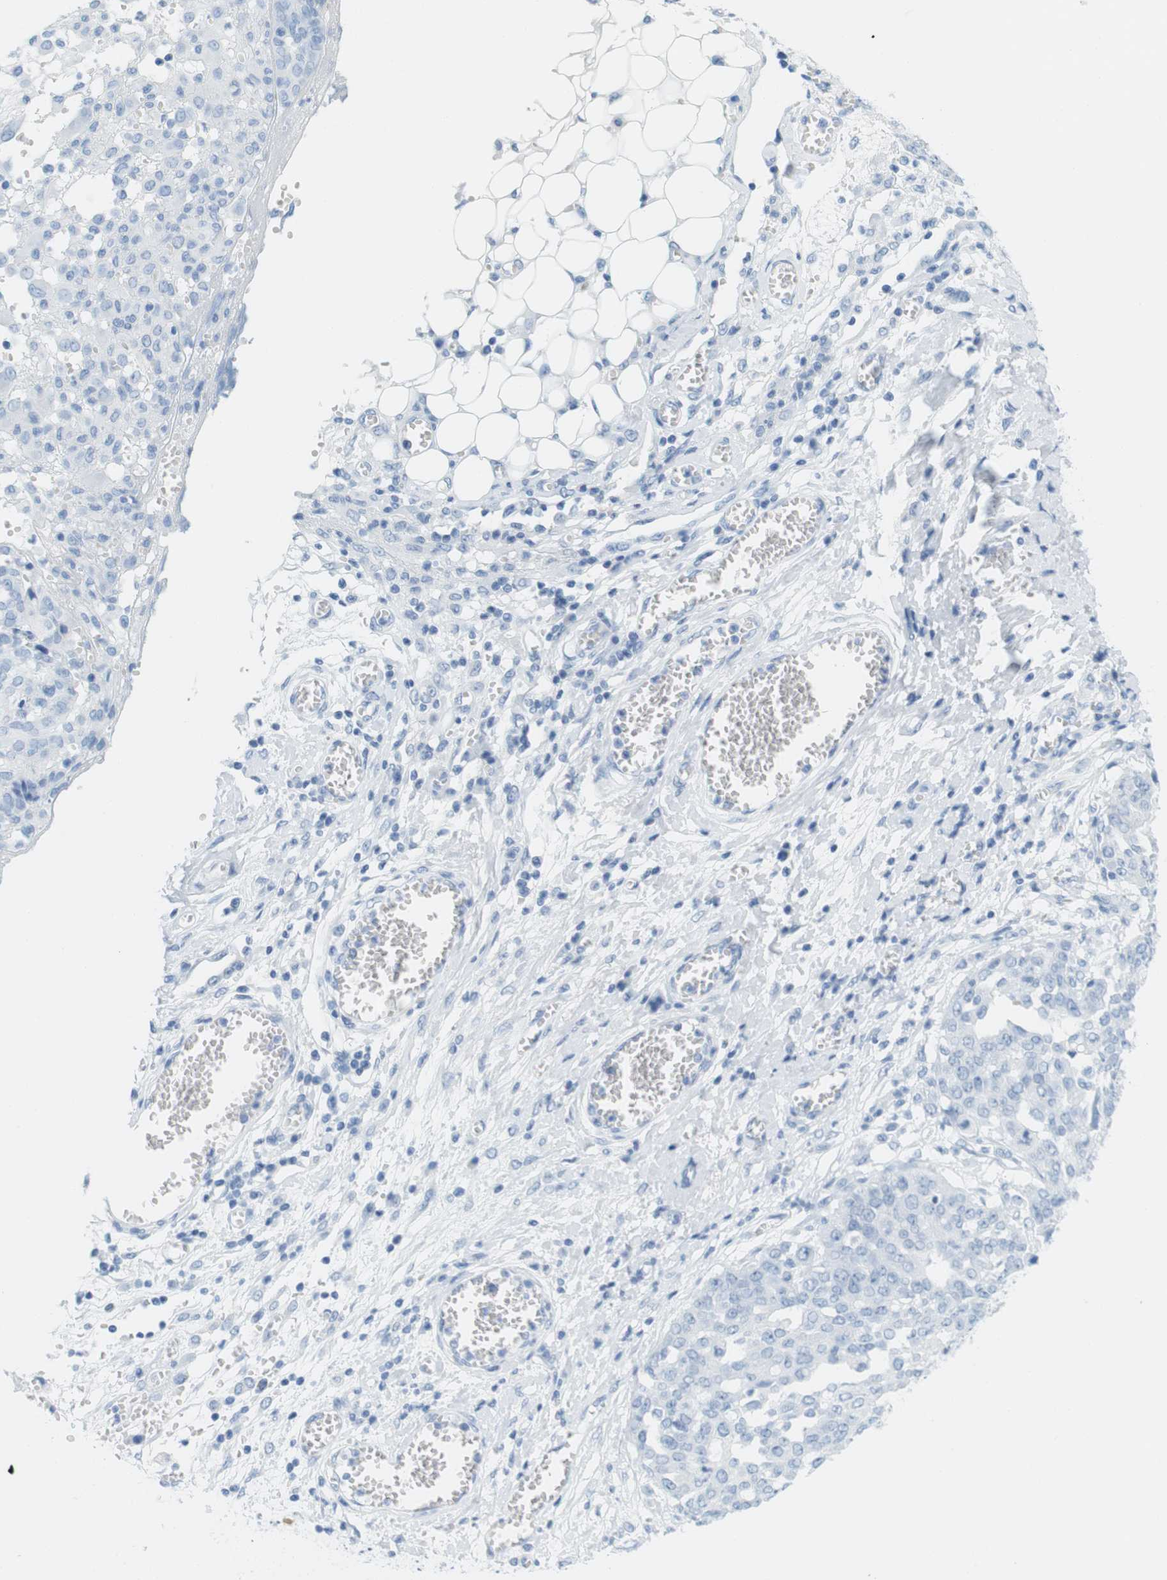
{"staining": {"intensity": "negative", "quantity": "none", "location": "none"}, "tissue": "ovarian cancer", "cell_type": "Tumor cells", "image_type": "cancer", "snomed": [{"axis": "morphology", "description": "Cystadenocarcinoma, serous, NOS"}, {"axis": "topography", "description": "Soft tissue"}, {"axis": "topography", "description": "Ovary"}], "caption": "Immunohistochemistry (IHC) image of ovarian serous cystadenocarcinoma stained for a protein (brown), which demonstrates no positivity in tumor cells.", "gene": "TNNT2", "patient": {"sex": "female", "age": 57}}